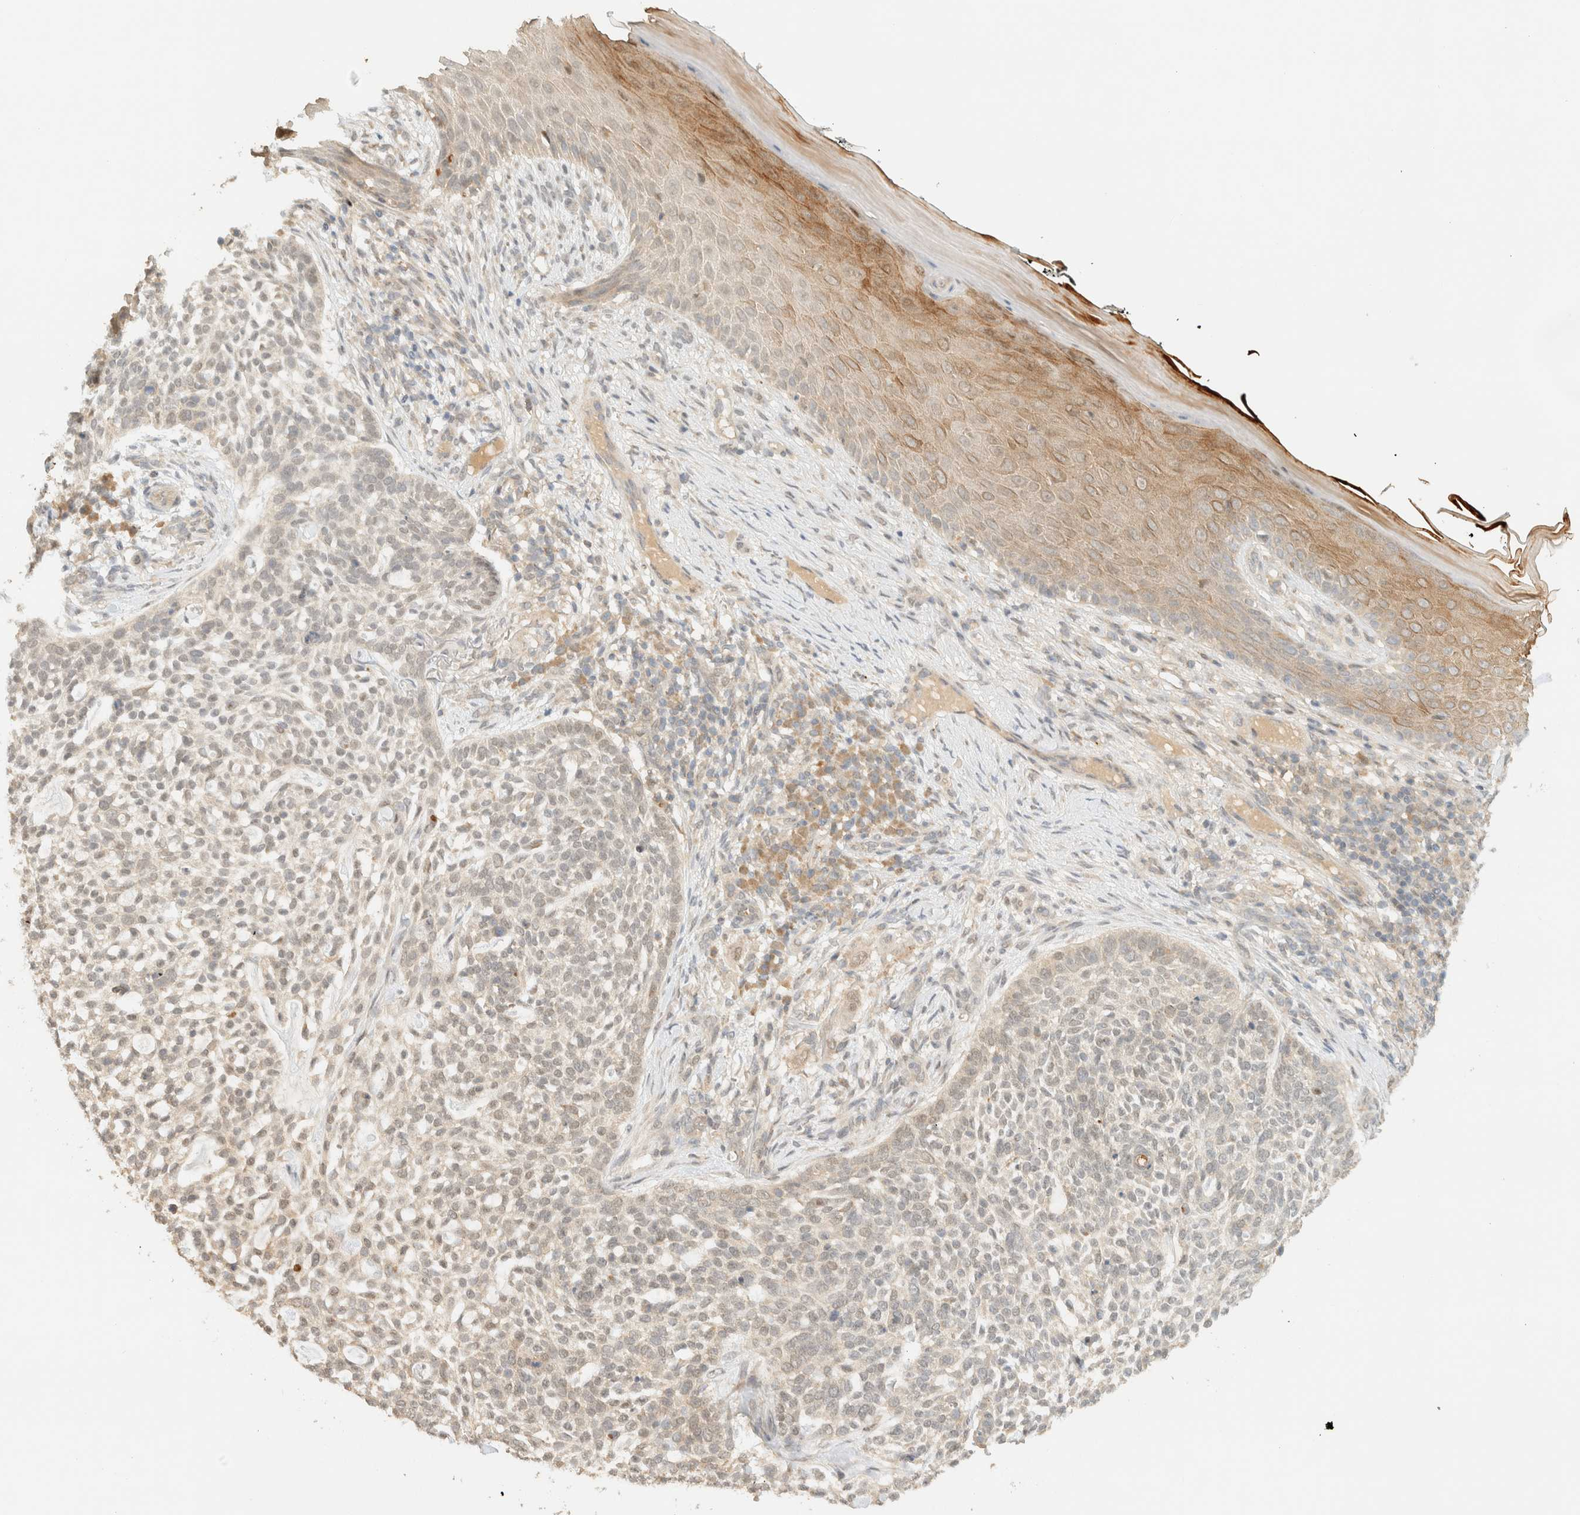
{"staining": {"intensity": "negative", "quantity": "none", "location": "none"}, "tissue": "skin cancer", "cell_type": "Tumor cells", "image_type": "cancer", "snomed": [{"axis": "morphology", "description": "Basal cell carcinoma"}, {"axis": "topography", "description": "Skin"}], "caption": "Tumor cells are negative for protein expression in human skin cancer (basal cell carcinoma).", "gene": "ZBTB34", "patient": {"sex": "female", "age": 64}}